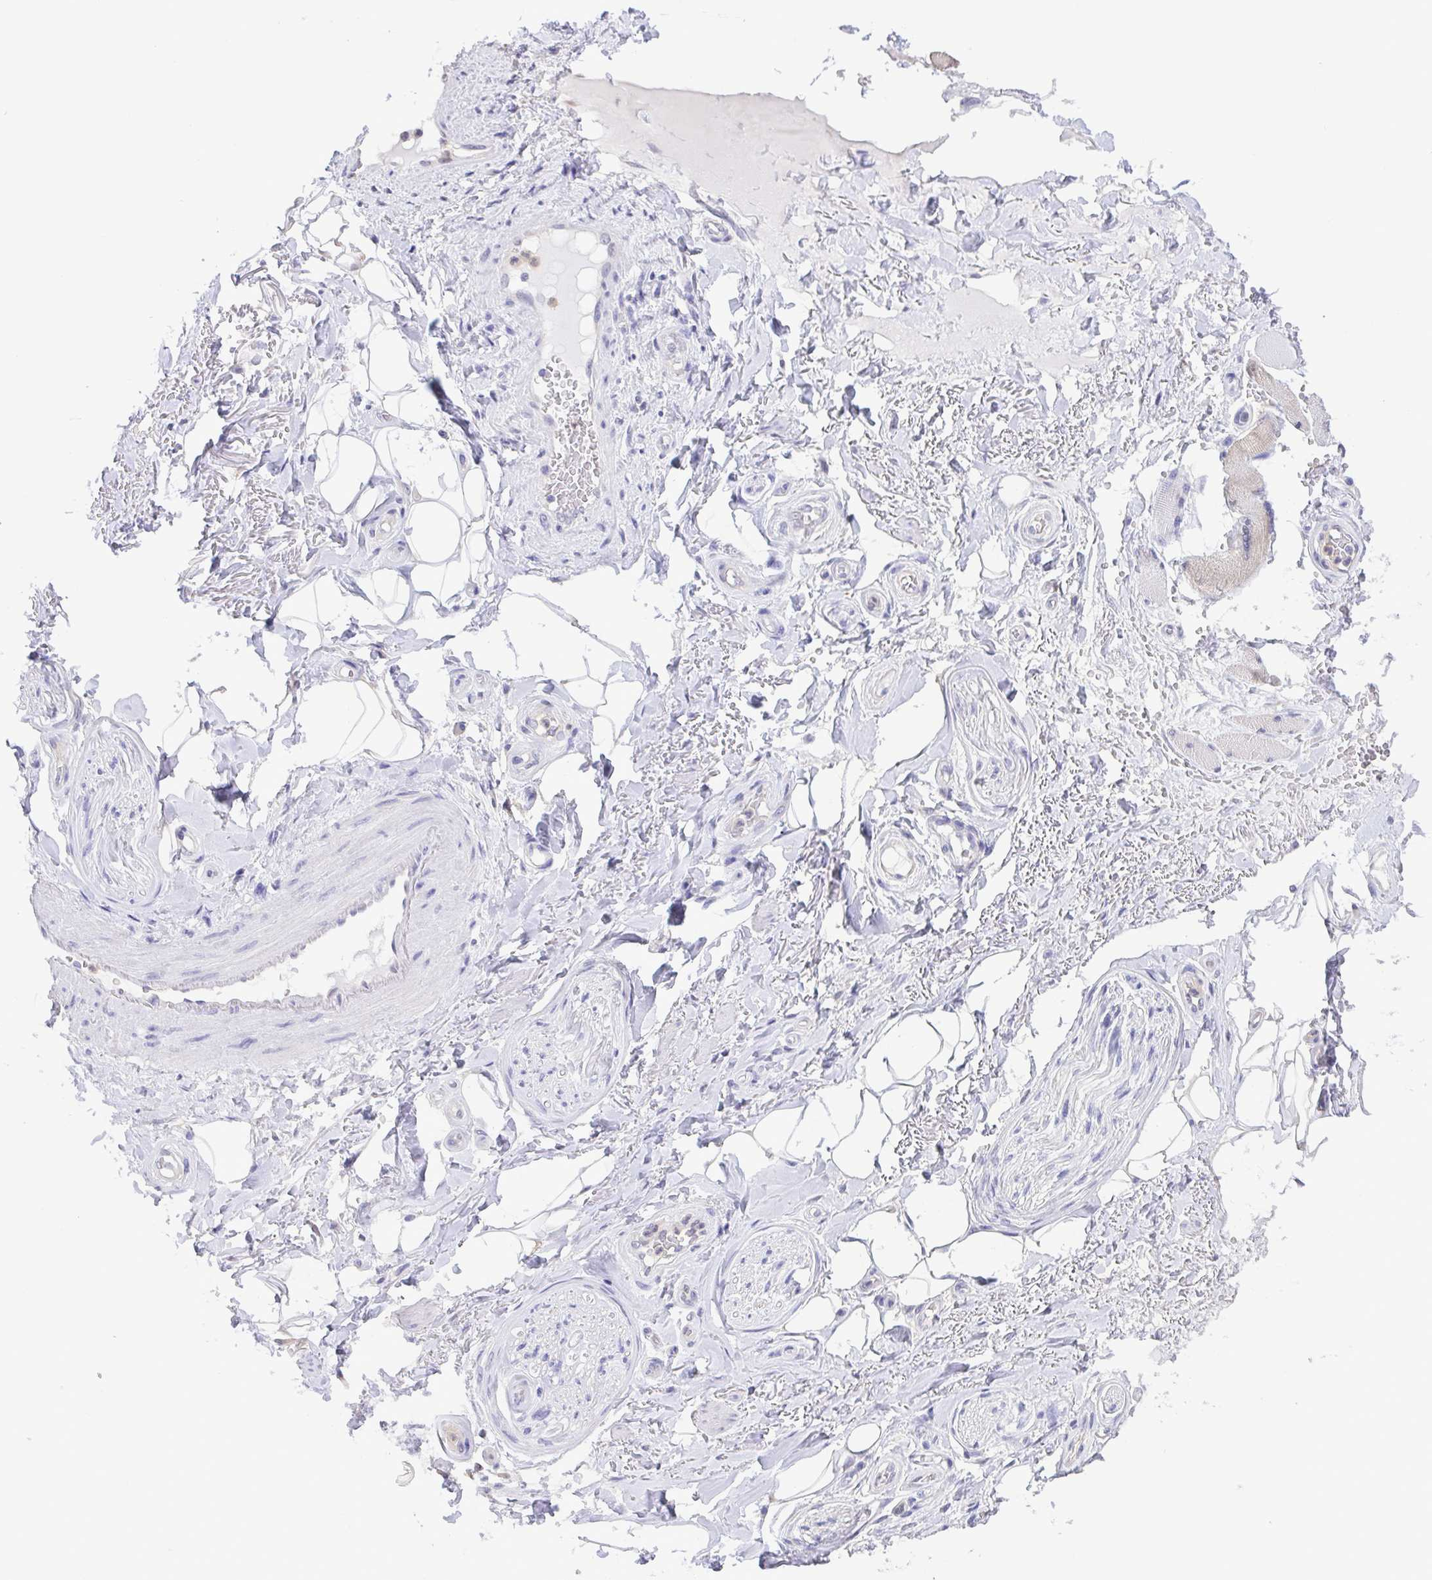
{"staining": {"intensity": "negative", "quantity": "none", "location": "none"}, "tissue": "adipose tissue", "cell_type": "Adipocytes", "image_type": "normal", "snomed": [{"axis": "morphology", "description": "Normal tissue, NOS"}, {"axis": "topography", "description": "Anal"}, {"axis": "topography", "description": "Peripheral nerve tissue"}], "caption": "This is an immunohistochemistry (IHC) photomicrograph of unremarkable adipose tissue. There is no positivity in adipocytes.", "gene": "LDHC", "patient": {"sex": "male", "age": 53}}